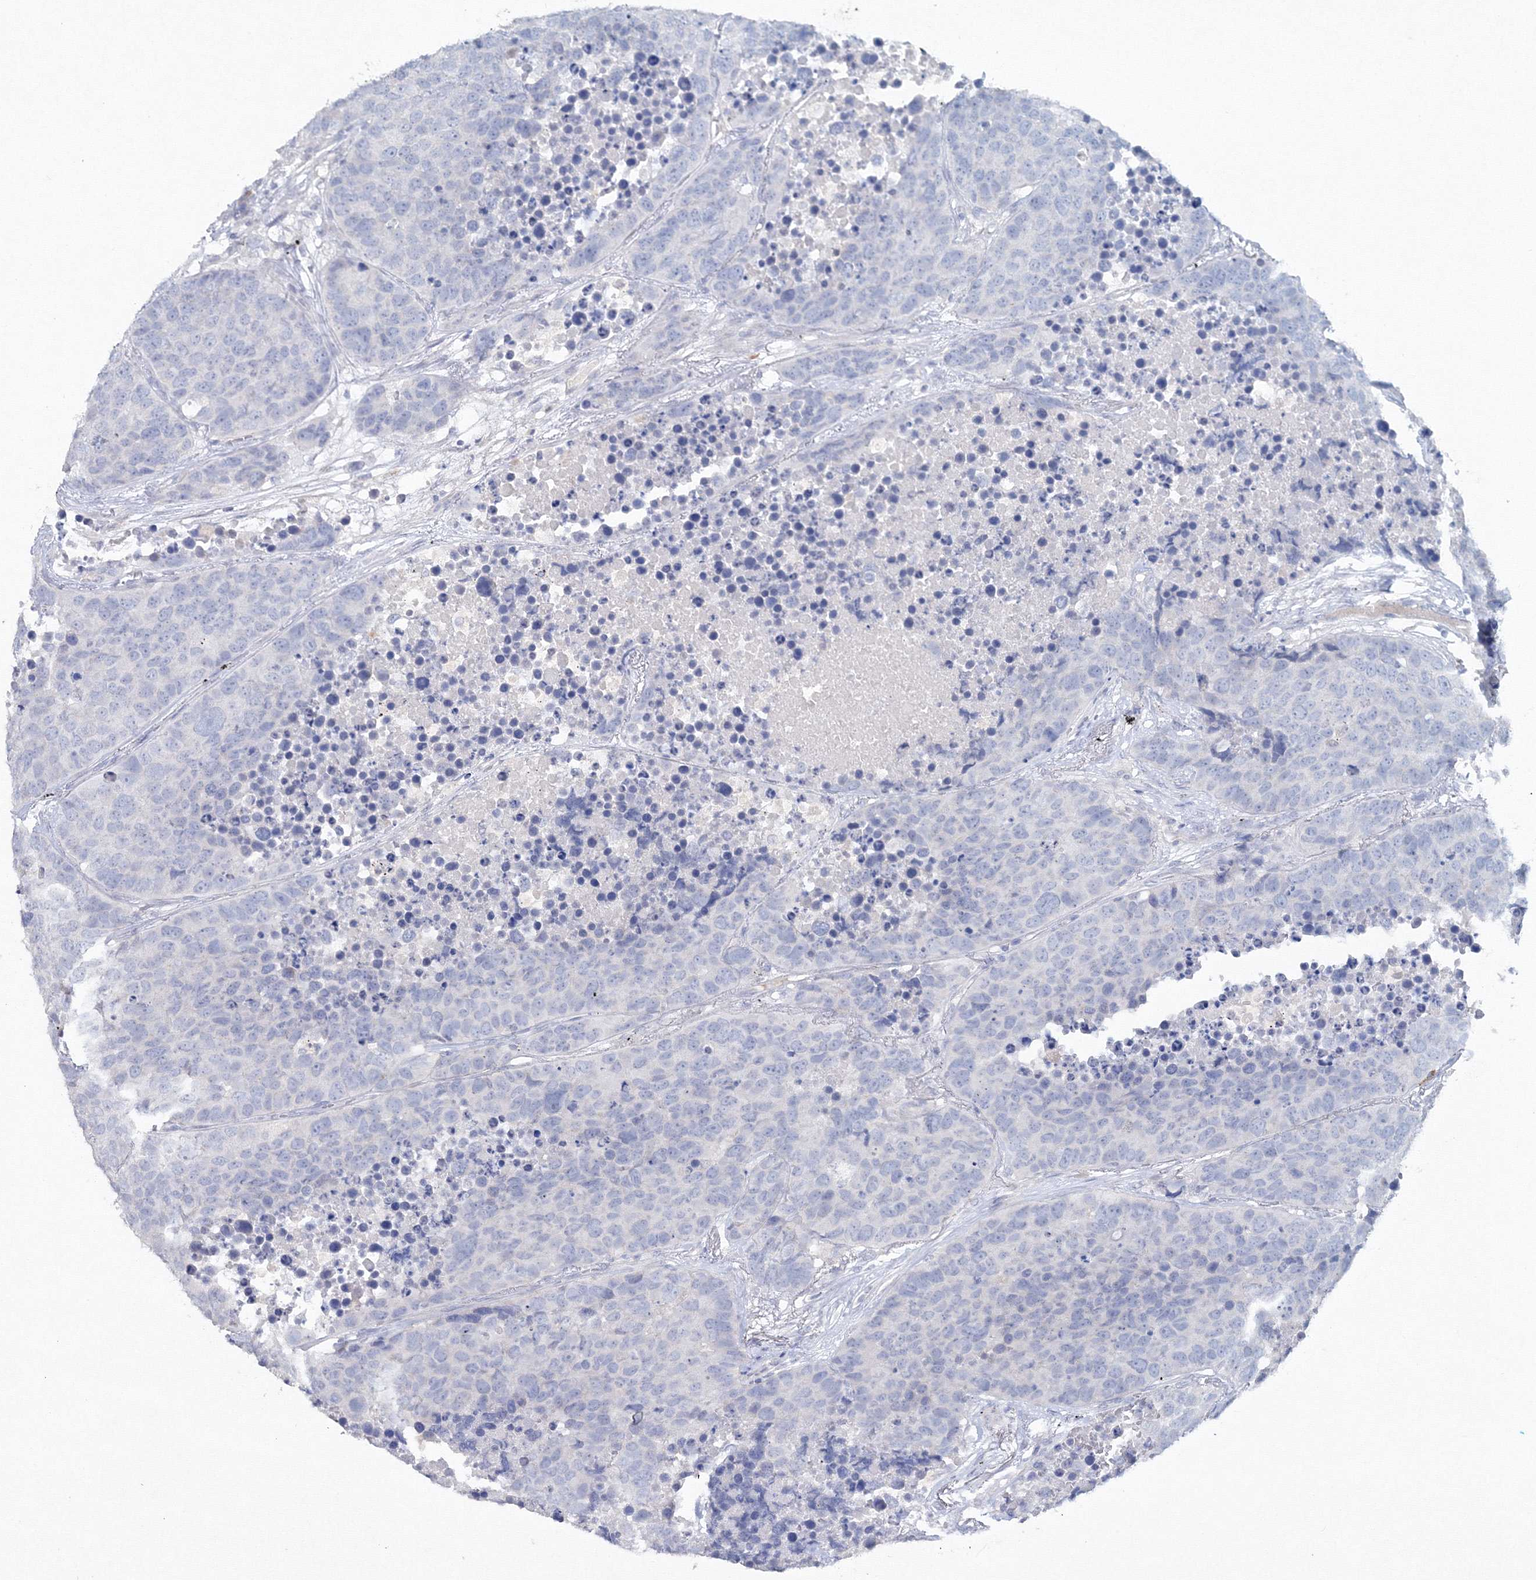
{"staining": {"intensity": "negative", "quantity": "none", "location": "none"}, "tissue": "carcinoid", "cell_type": "Tumor cells", "image_type": "cancer", "snomed": [{"axis": "morphology", "description": "Carcinoid, malignant, NOS"}, {"axis": "topography", "description": "Lung"}], "caption": "Carcinoid stained for a protein using IHC displays no staining tumor cells.", "gene": "GCKR", "patient": {"sex": "male", "age": 60}}